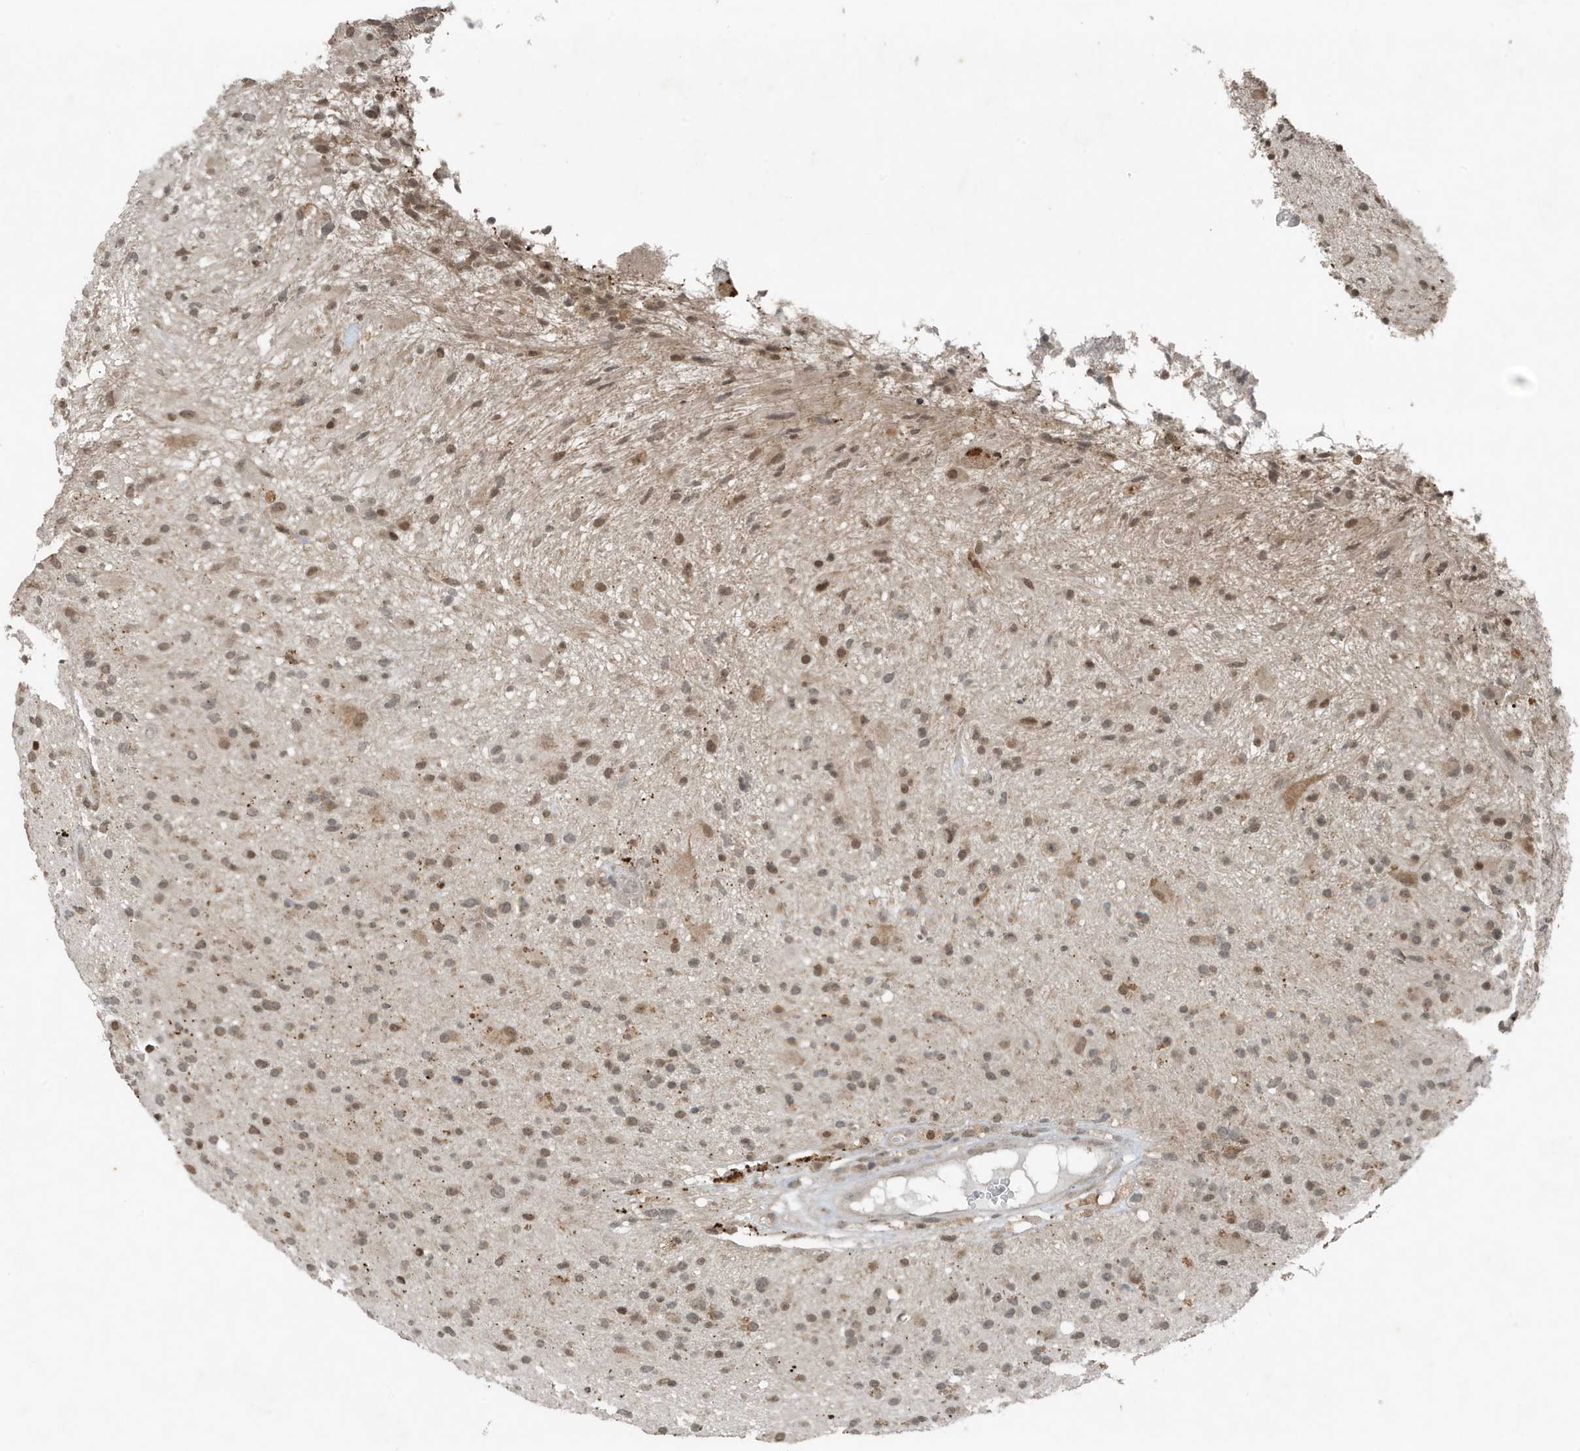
{"staining": {"intensity": "moderate", "quantity": ">75%", "location": "nuclear"}, "tissue": "glioma", "cell_type": "Tumor cells", "image_type": "cancer", "snomed": [{"axis": "morphology", "description": "Glioma, malignant, High grade"}, {"axis": "topography", "description": "Brain"}], "caption": "Protein staining of malignant glioma (high-grade) tissue exhibits moderate nuclear positivity in about >75% of tumor cells. (DAB (3,3'-diaminobenzidine) = brown stain, brightfield microscopy at high magnification).", "gene": "HSPA1A", "patient": {"sex": "male", "age": 33}}